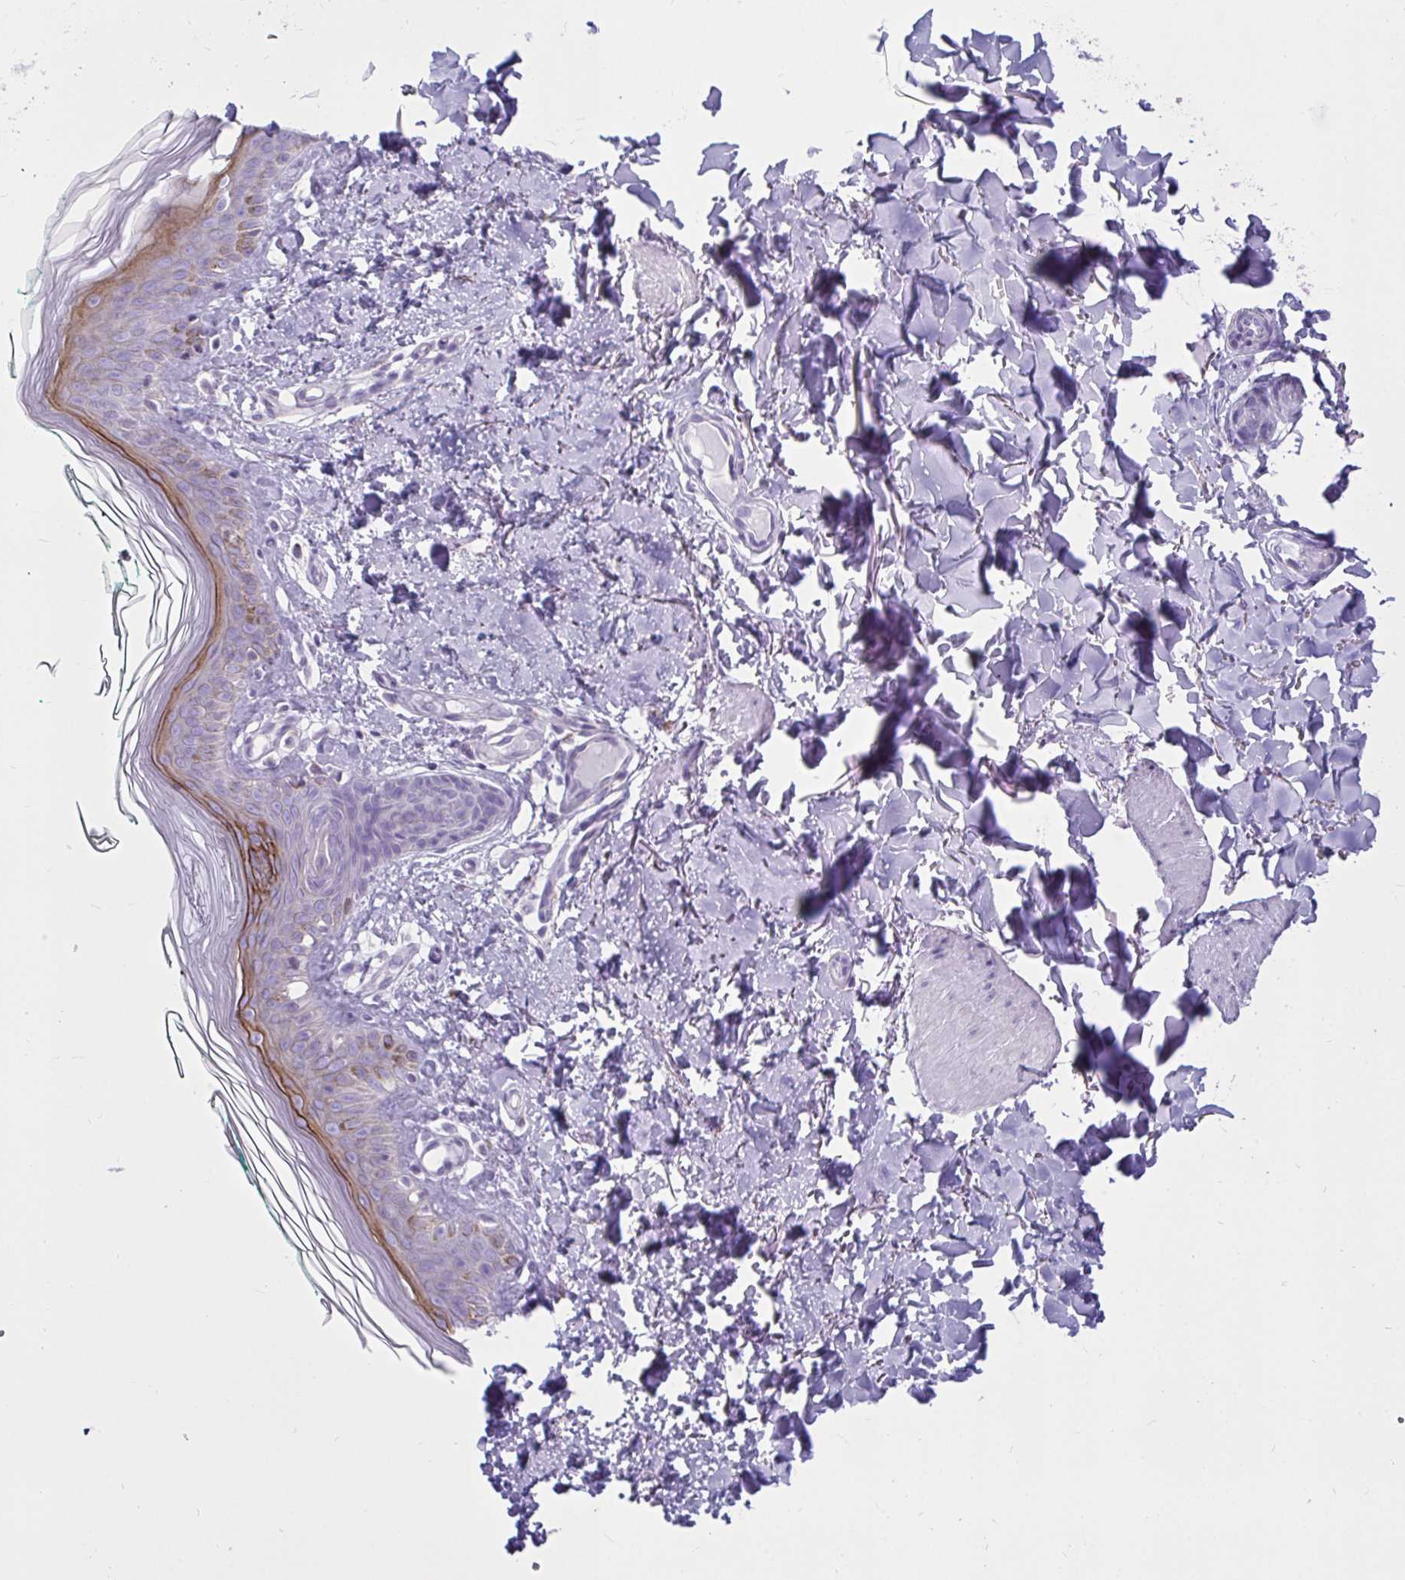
{"staining": {"intensity": "negative", "quantity": "none", "location": "none"}, "tissue": "skin", "cell_type": "Fibroblasts", "image_type": "normal", "snomed": [{"axis": "morphology", "description": "Normal tissue, NOS"}, {"axis": "topography", "description": "Skin"}, {"axis": "topography", "description": "Peripheral nerve tissue"}], "caption": "A high-resolution histopathology image shows immunohistochemistry staining of normal skin, which reveals no significant positivity in fibroblasts.", "gene": "CTSZ", "patient": {"sex": "female", "age": 45}}